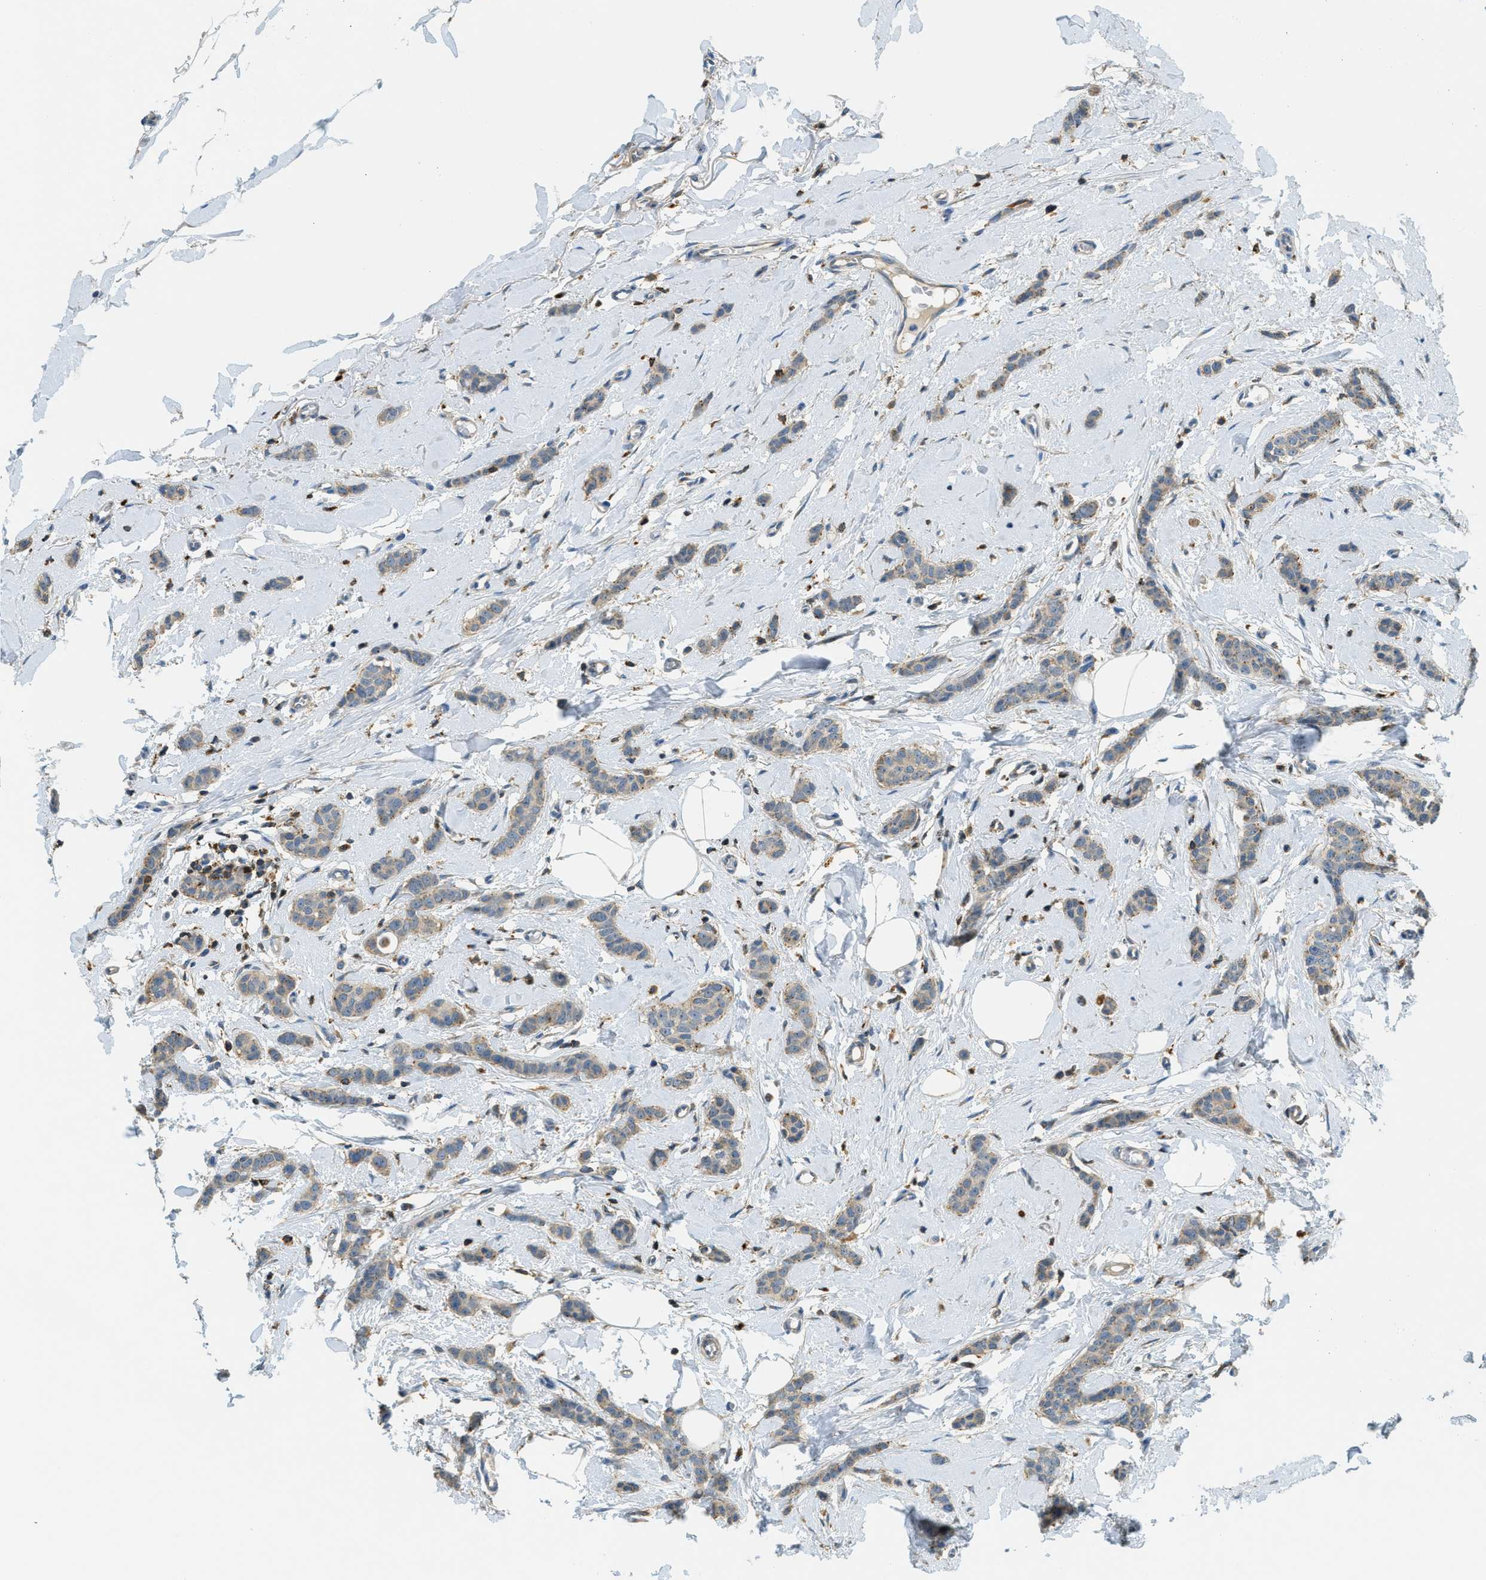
{"staining": {"intensity": "weak", "quantity": ">75%", "location": "cytoplasmic/membranous"}, "tissue": "breast cancer", "cell_type": "Tumor cells", "image_type": "cancer", "snomed": [{"axis": "morphology", "description": "Lobular carcinoma"}, {"axis": "topography", "description": "Skin"}, {"axis": "topography", "description": "Breast"}], "caption": "Lobular carcinoma (breast) stained for a protein demonstrates weak cytoplasmic/membranous positivity in tumor cells. Using DAB (3,3'-diaminobenzidine) (brown) and hematoxylin (blue) stains, captured at high magnification using brightfield microscopy.", "gene": "PLBD2", "patient": {"sex": "female", "age": 46}}